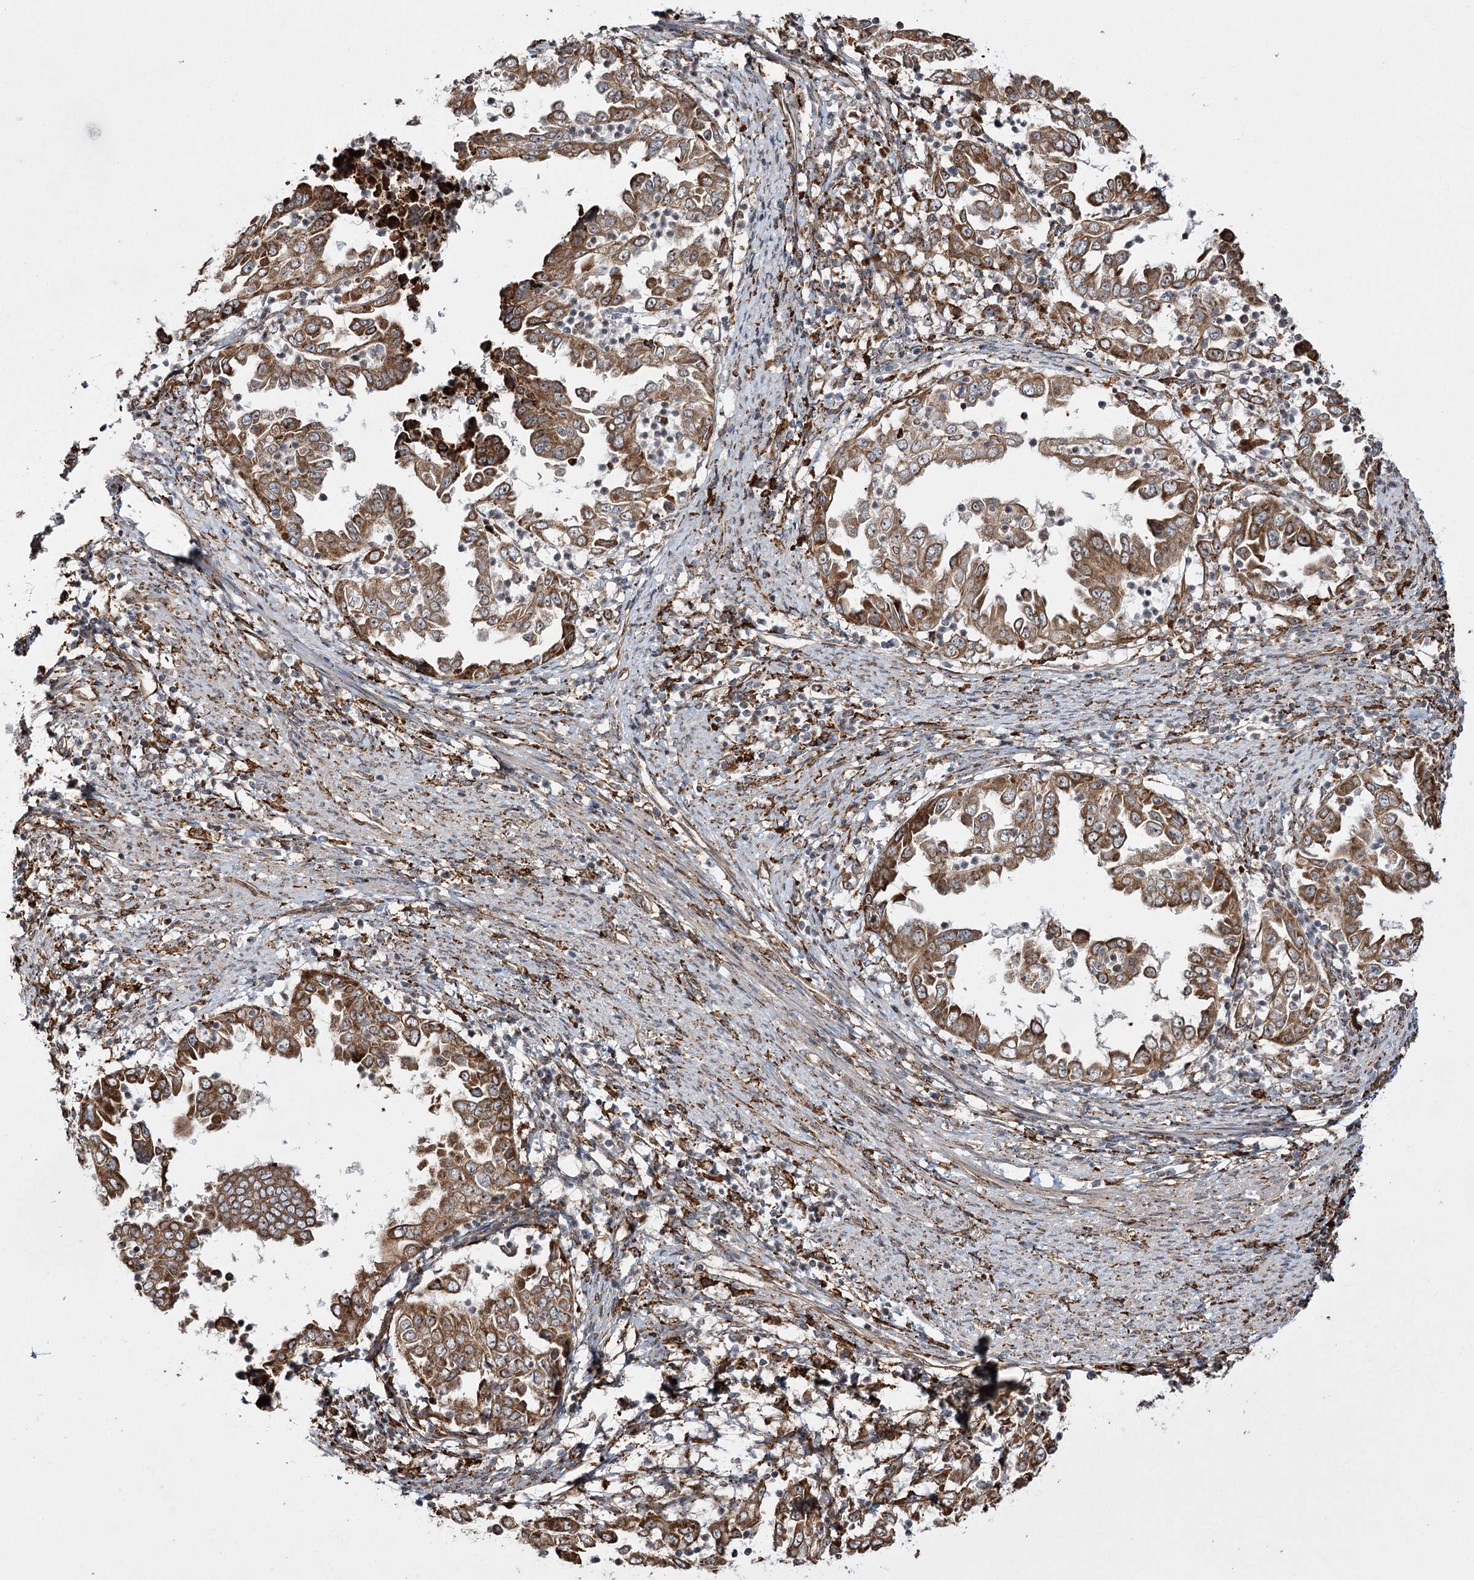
{"staining": {"intensity": "moderate", "quantity": ">75%", "location": "cytoplasmic/membranous"}, "tissue": "endometrial cancer", "cell_type": "Tumor cells", "image_type": "cancer", "snomed": [{"axis": "morphology", "description": "Adenocarcinoma, NOS"}, {"axis": "topography", "description": "Endometrium"}], "caption": "The micrograph reveals immunohistochemical staining of endometrial adenocarcinoma. There is moderate cytoplasmic/membranous positivity is identified in about >75% of tumor cells. Nuclei are stained in blue.", "gene": "FANCL", "patient": {"sex": "female", "age": 85}}